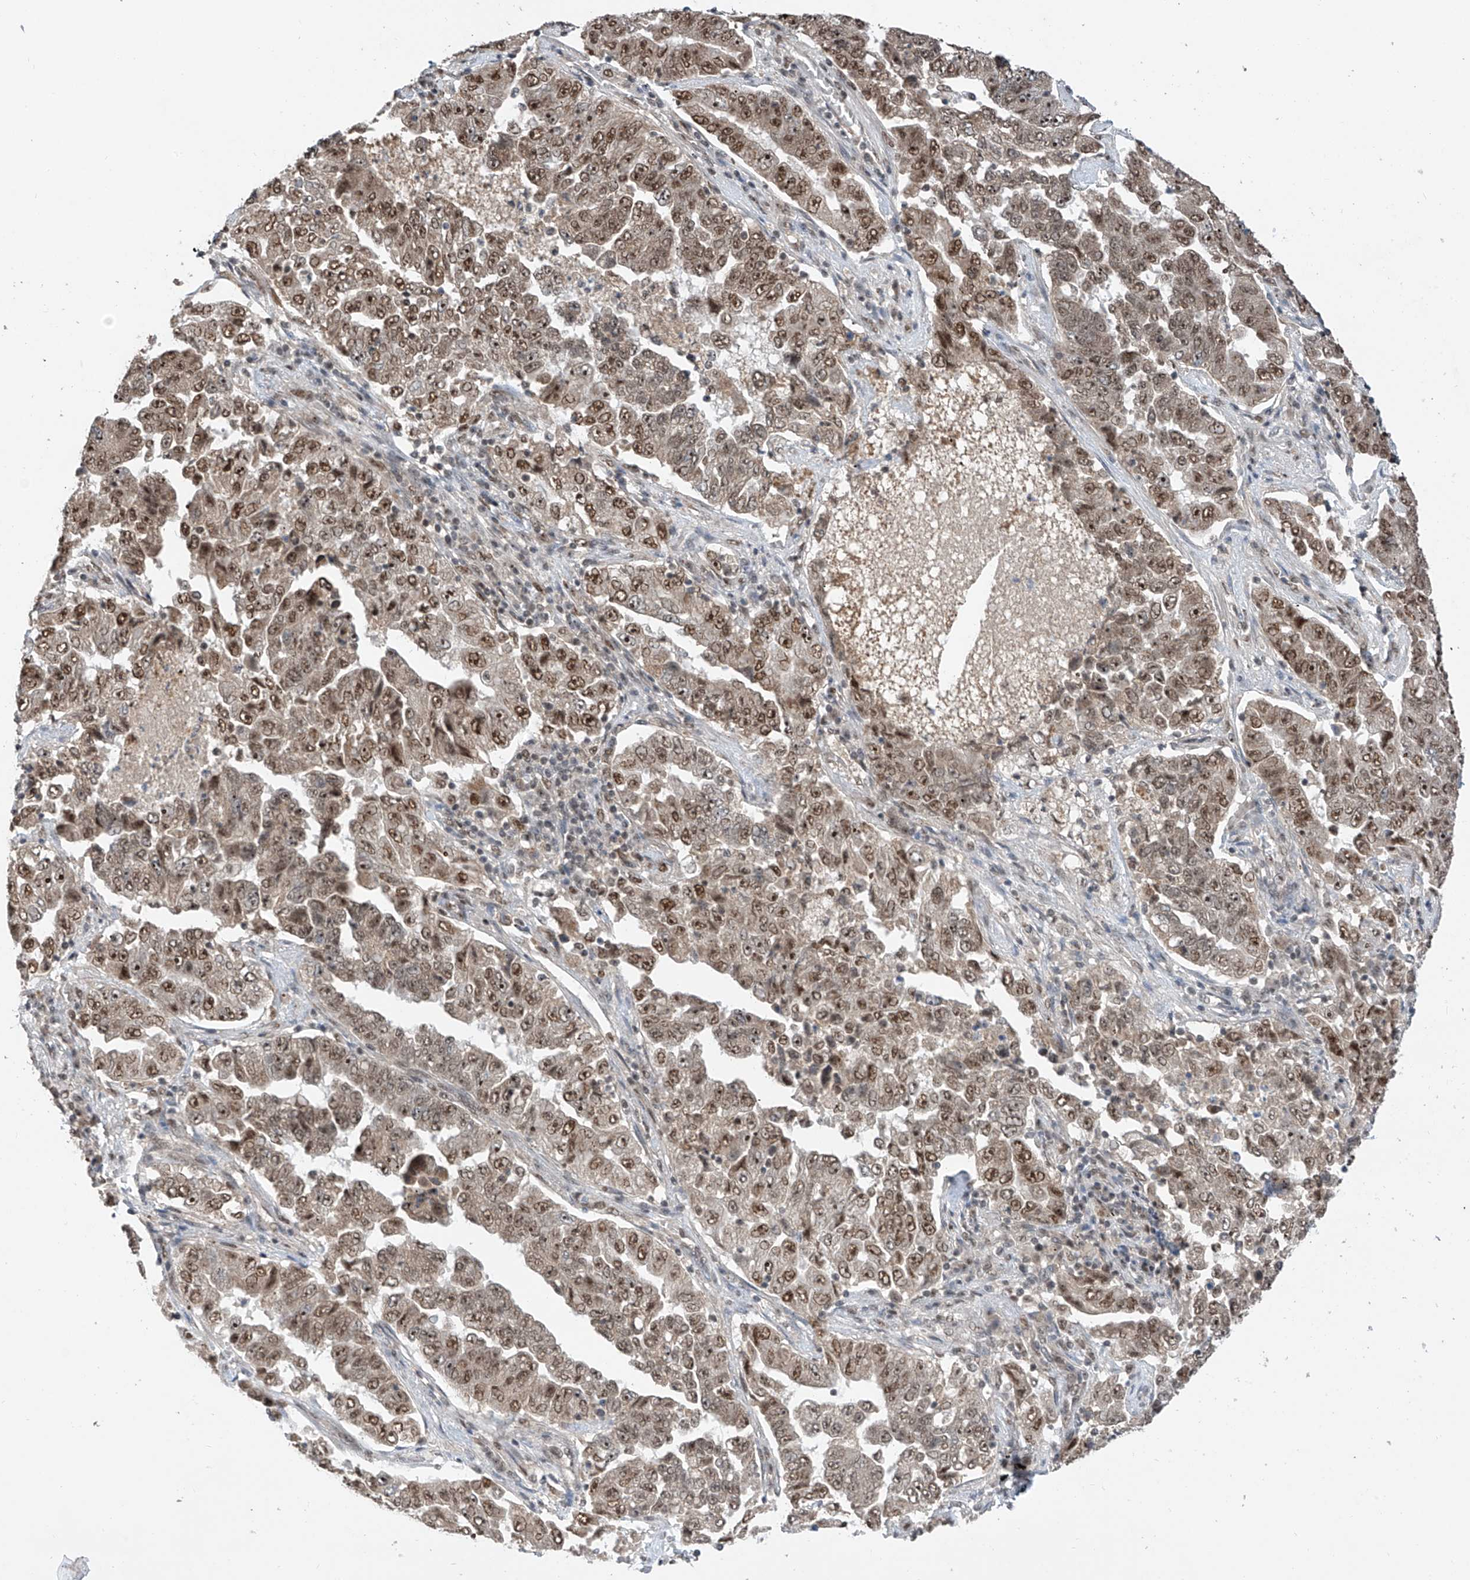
{"staining": {"intensity": "moderate", "quantity": ">75%", "location": "nuclear"}, "tissue": "lung cancer", "cell_type": "Tumor cells", "image_type": "cancer", "snomed": [{"axis": "morphology", "description": "Adenocarcinoma, NOS"}, {"axis": "topography", "description": "Lung"}], "caption": "IHC photomicrograph of neoplastic tissue: lung cancer stained using immunohistochemistry demonstrates medium levels of moderate protein expression localized specifically in the nuclear of tumor cells, appearing as a nuclear brown color.", "gene": "RPAIN", "patient": {"sex": "female", "age": 51}}